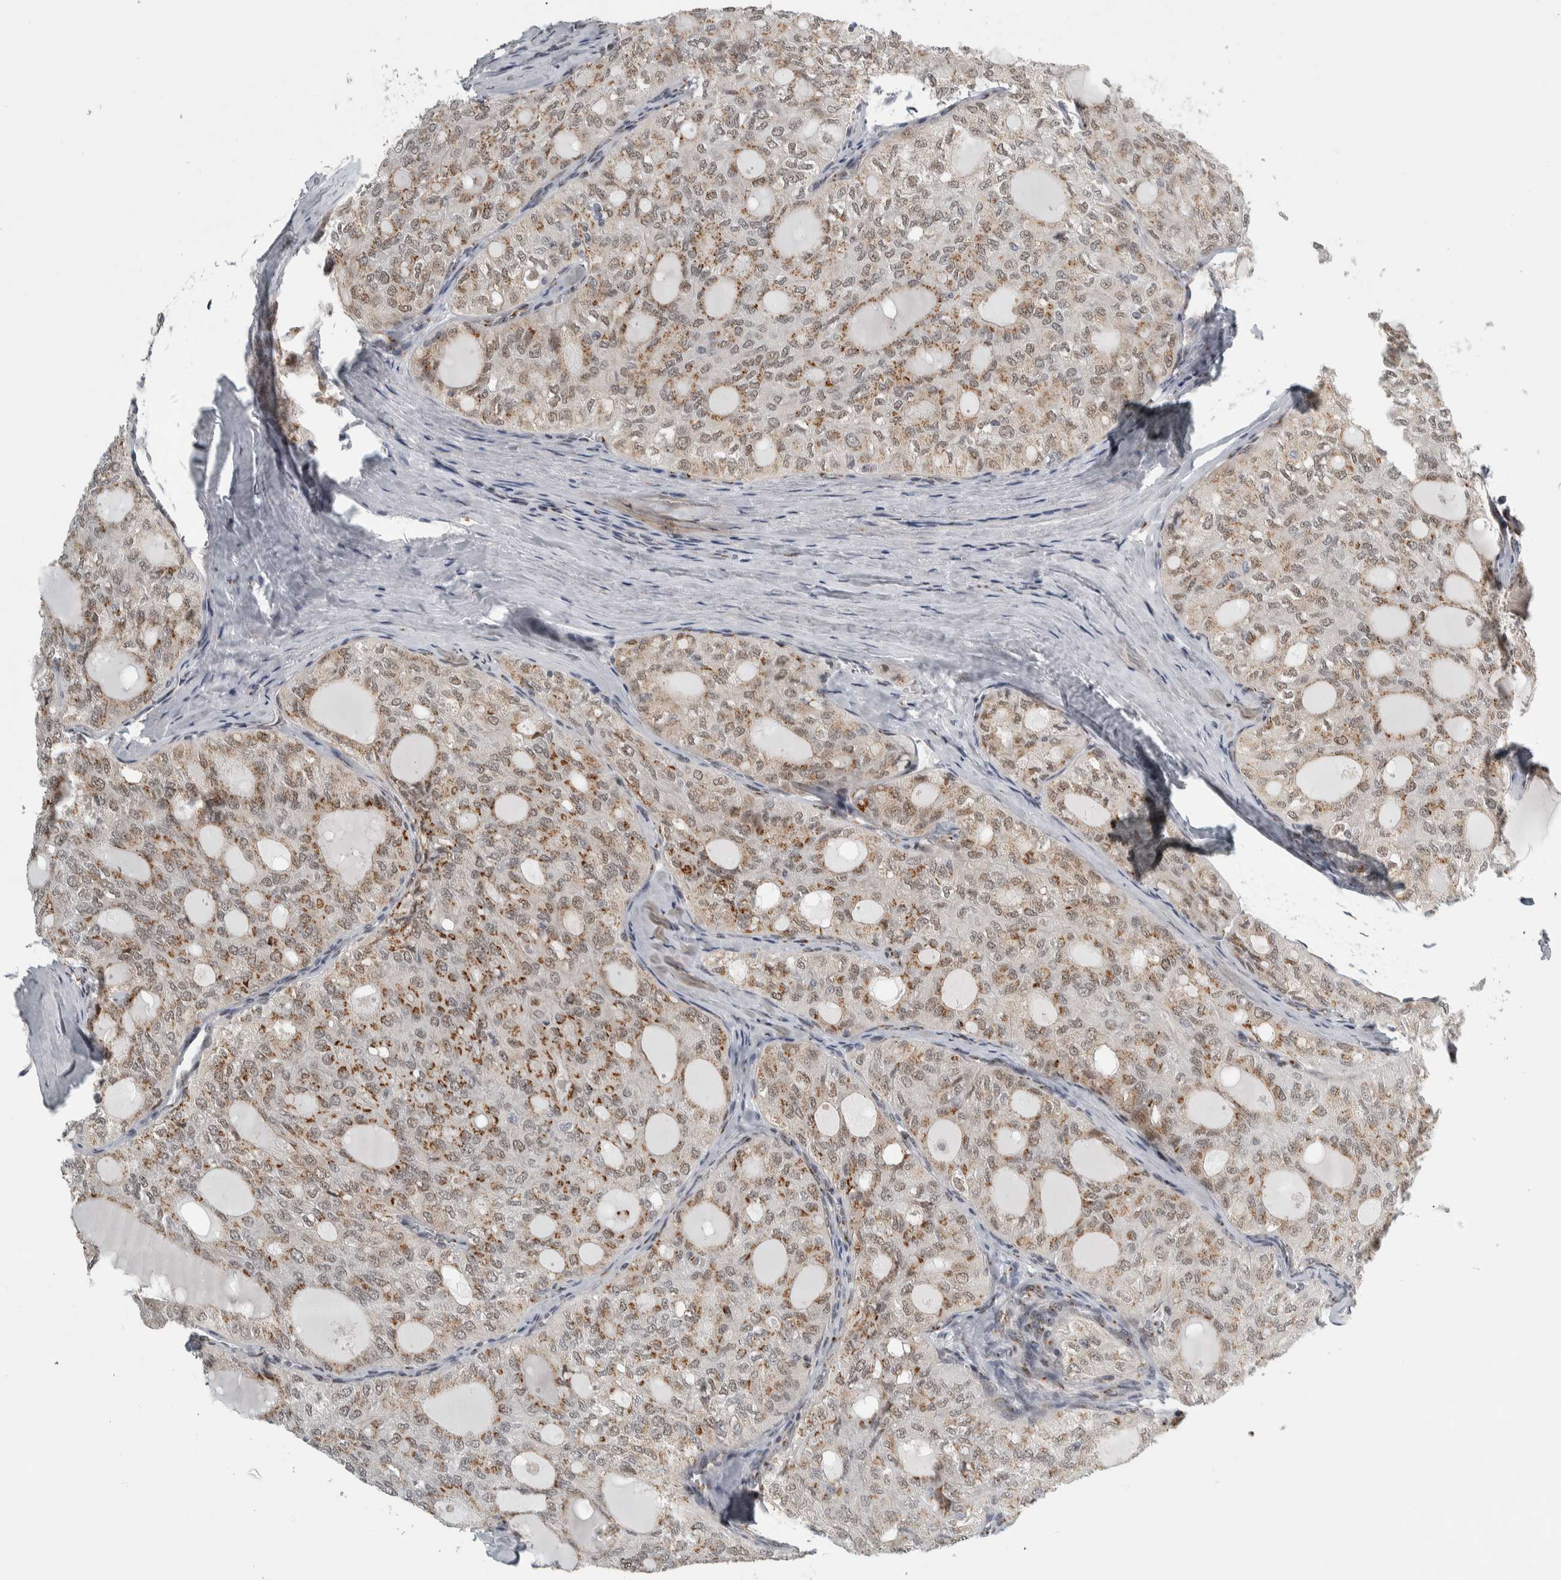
{"staining": {"intensity": "moderate", "quantity": "25%-75%", "location": "cytoplasmic/membranous,nuclear"}, "tissue": "thyroid cancer", "cell_type": "Tumor cells", "image_type": "cancer", "snomed": [{"axis": "morphology", "description": "Follicular adenoma carcinoma, NOS"}, {"axis": "topography", "description": "Thyroid gland"}], "caption": "Brown immunohistochemical staining in human thyroid cancer (follicular adenoma carcinoma) exhibits moderate cytoplasmic/membranous and nuclear positivity in approximately 25%-75% of tumor cells.", "gene": "ZMYND8", "patient": {"sex": "male", "age": 75}}